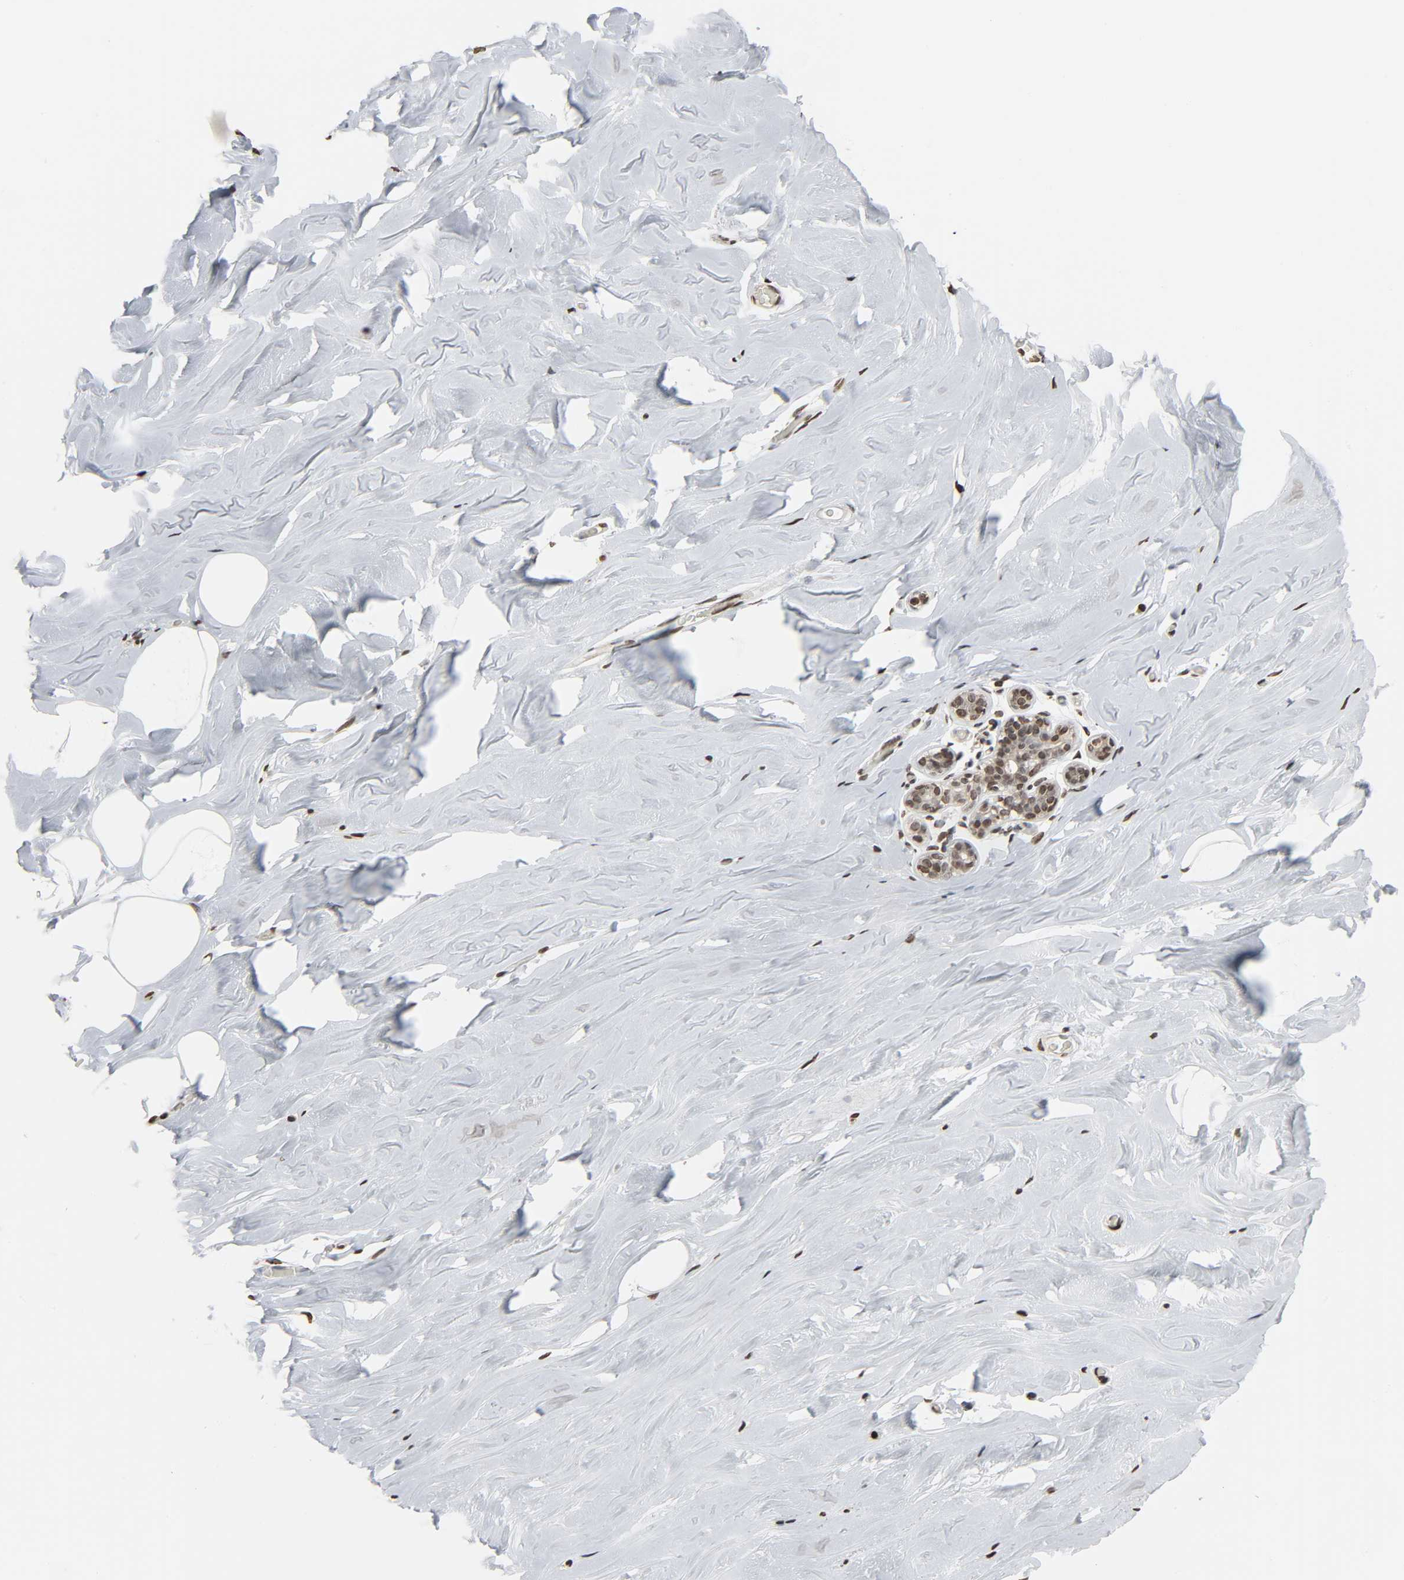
{"staining": {"intensity": "moderate", "quantity": ">75%", "location": "nuclear"}, "tissue": "breast", "cell_type": "Adipocytes", "image_type": "normal", "snomed": [{"axis": "morphology", "description": "Normal tissue, NOS"}, {"axis": "topography", "description": "Breast"}], "caption": "A medium amount of moderate nuclear positivity is identified in approximately >75% of adipocytes in normal breast.", "gene": "ELAVL1", "patient": {"sex": "female", "age": 75}}